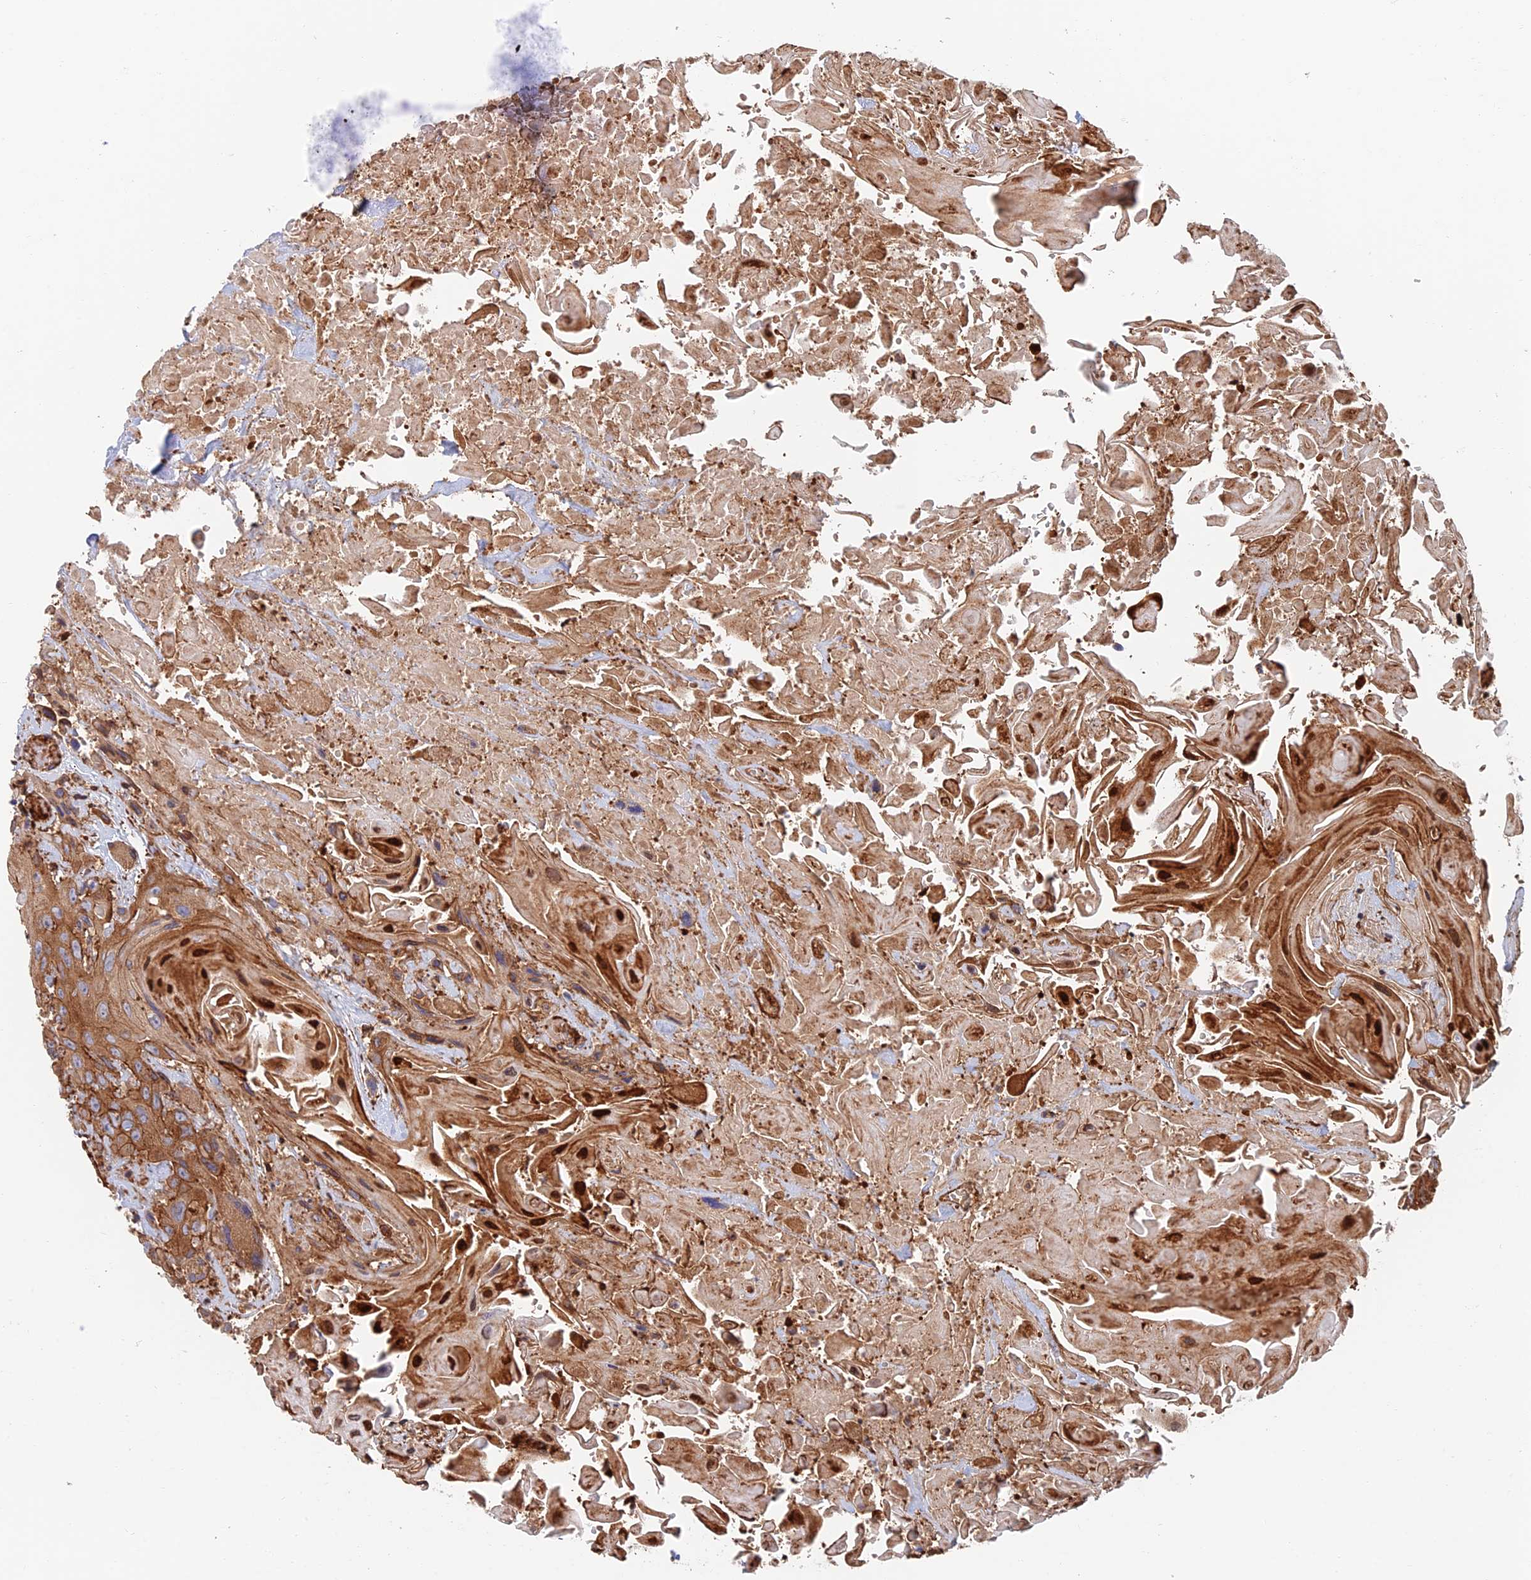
{"staining": {"intensity": "strong", "quantity": ">75%", "location": "cytoplasmic/membranous,nuclear"}, "tissue": "head and neck cancer", "cell_type": "Tumor cells", "image_type": "cancer", "snomed": [{"axis": "morphology", "description": "Squamous cell carcinoma, NOS"}, {"axis": "topography", "description": "Head-Neck"}], "caption": "Head and neck cancer tissue reveals strong cytoplasmic/membranous and nuclear staining in approximately >75% of tumor cells", "gene": "PAK4", "patient": {"sex": "male", "age": 81}}